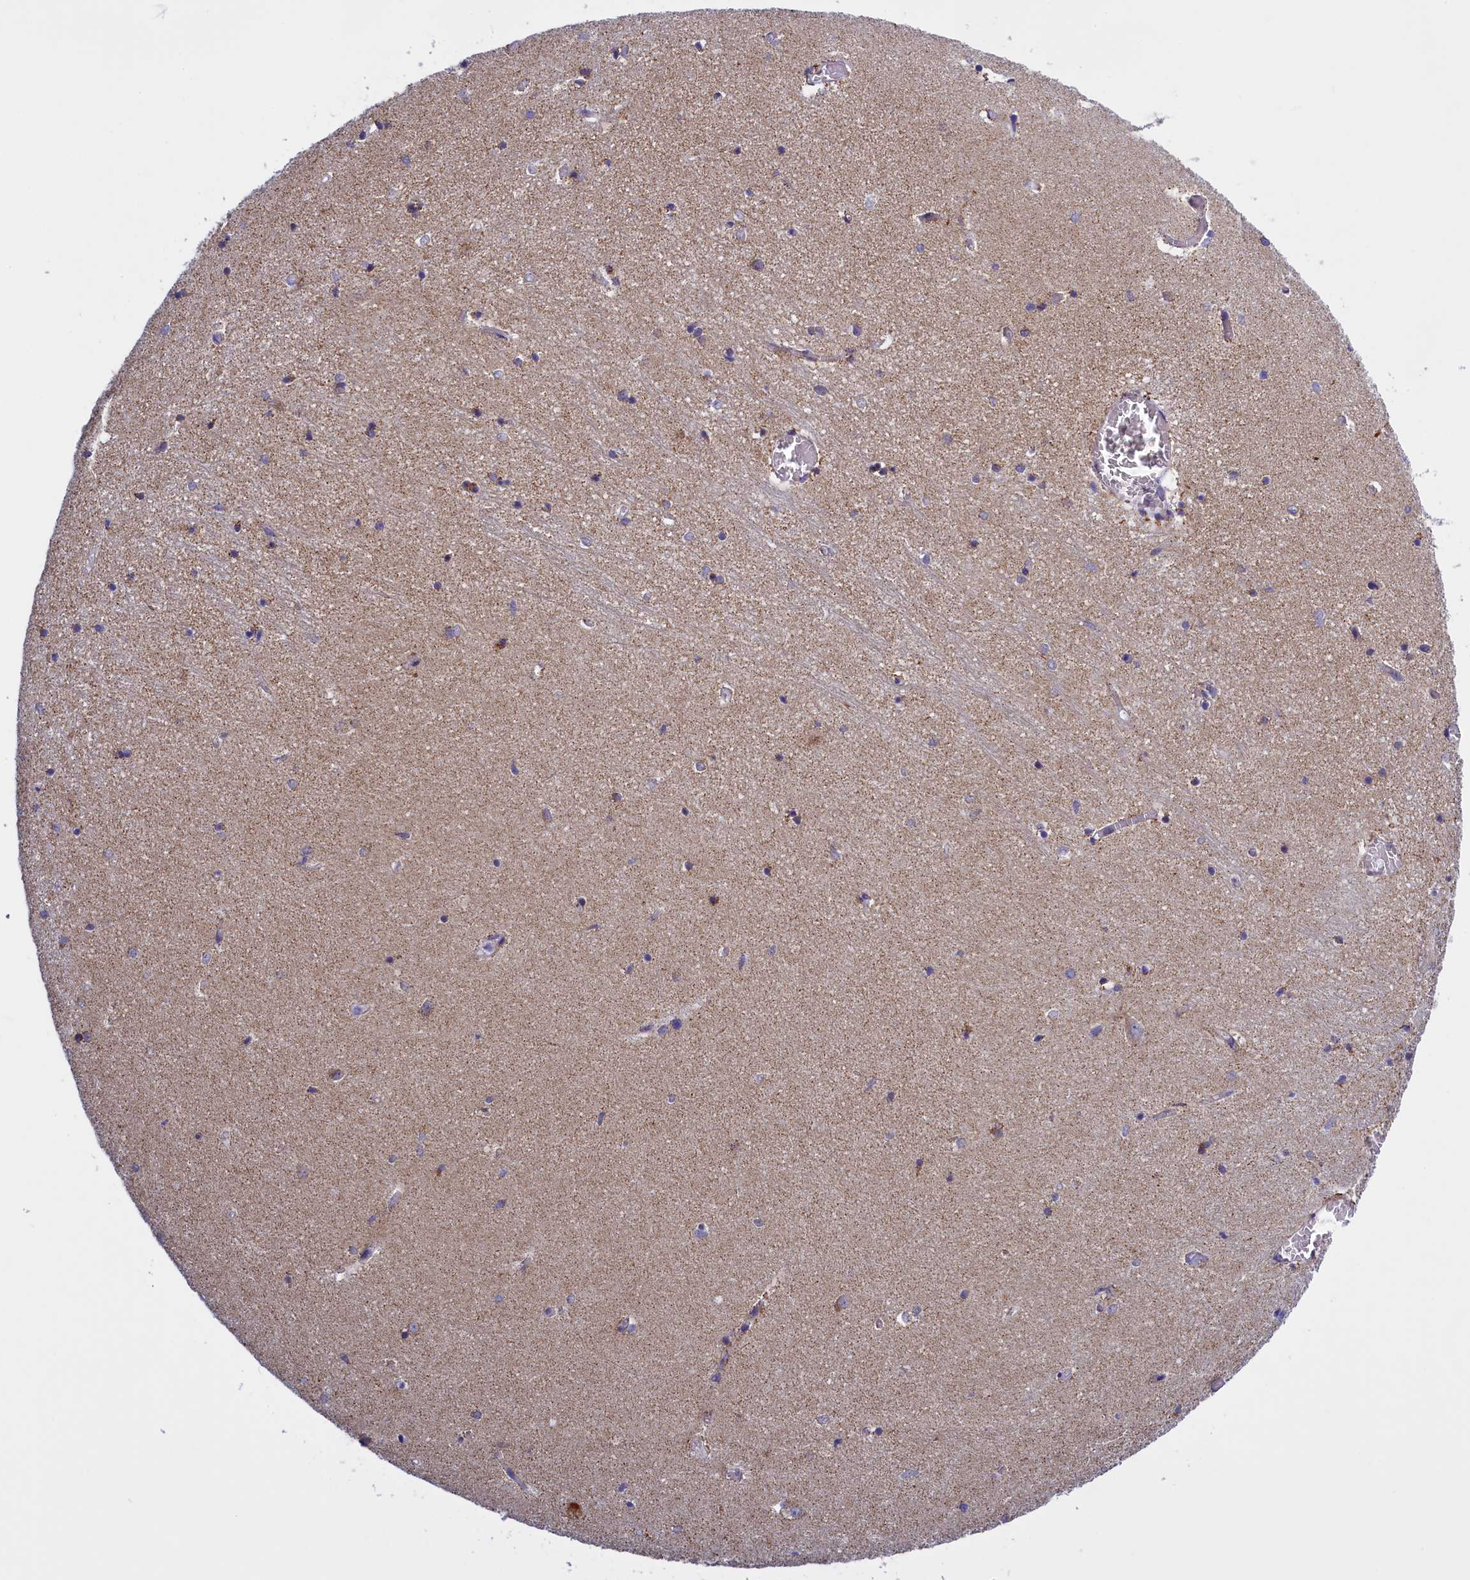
{"staining": {"intensity": "negative", "quantity": "none", "location": "none"}, "tissue": "hippocampus", "cell_type": "Glial cells", "image_type": "normal", "snomed": [{"axis": "morphology", "description": "Normal tissue, NOS"}, {"axis": "topography", "description": "Hippocampus"}], "caption": "Glial cells show no significant protein expression in normal hippocampus. Nuclei are stained in blue.", "gene": "IFT122", "patient": {"sex": "female", "age": 64}}